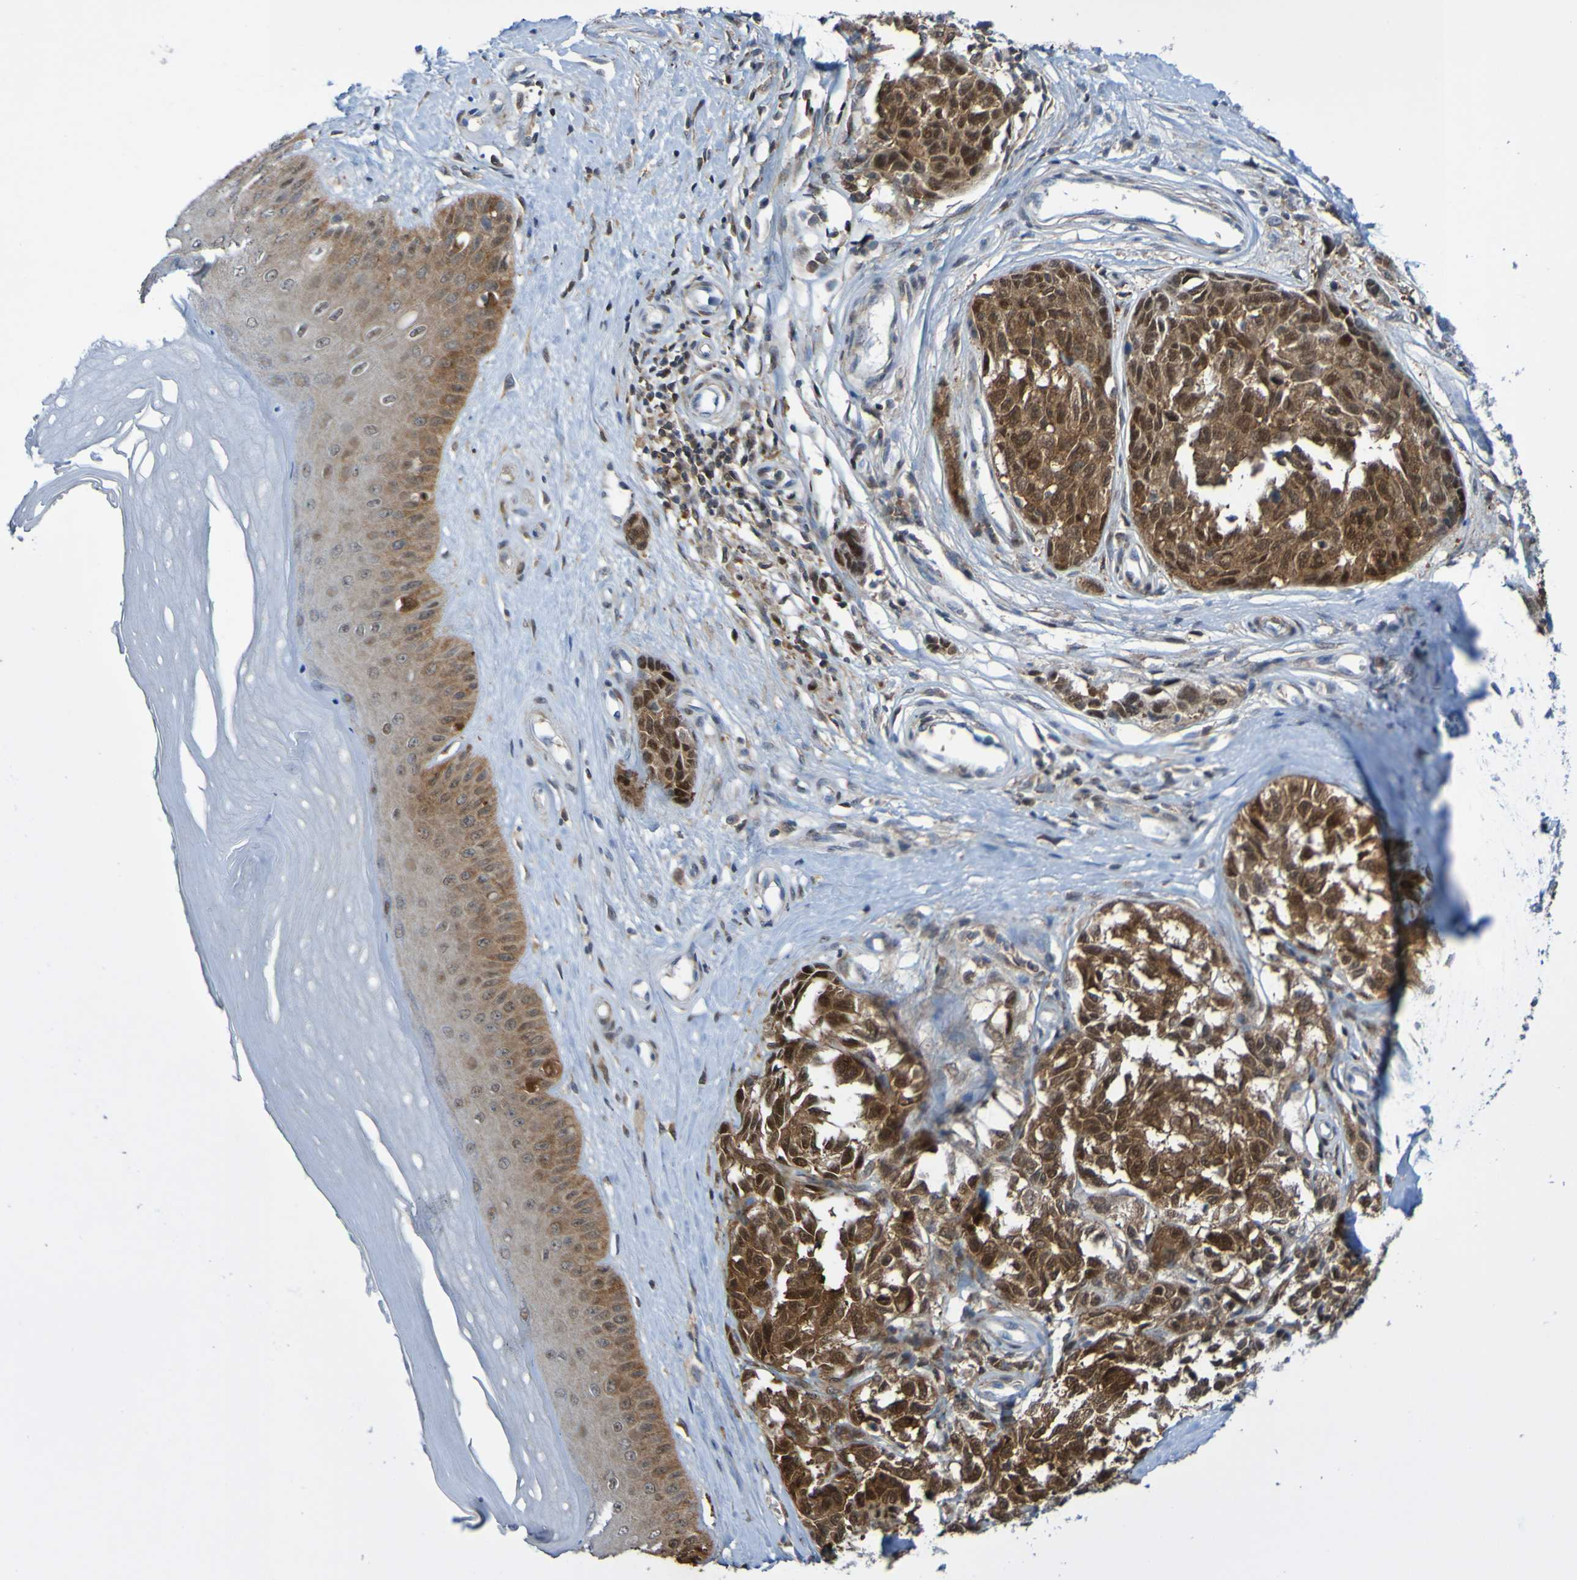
{"staining": {"intensity": "strong", "quantity": ">75%", "location": "cytoplasmic/membranous"}, "tissue": "melanoma", "cell_type": "Tumor cells", "image_type": "cancer", "snomed": [{"axis": "morphology", "description": "Malignant melanoma, NOS"}, {"axis": "topography", "description": "Skin"}], "caption": "Immunohistochemical staining of human malignant melanoma displays high levels of strong cytoplasmic/membranous protein staining in approximately >75% of tumor cells.", "gene": "ATIC", "patient": {"sex": "female", "age": 64}}